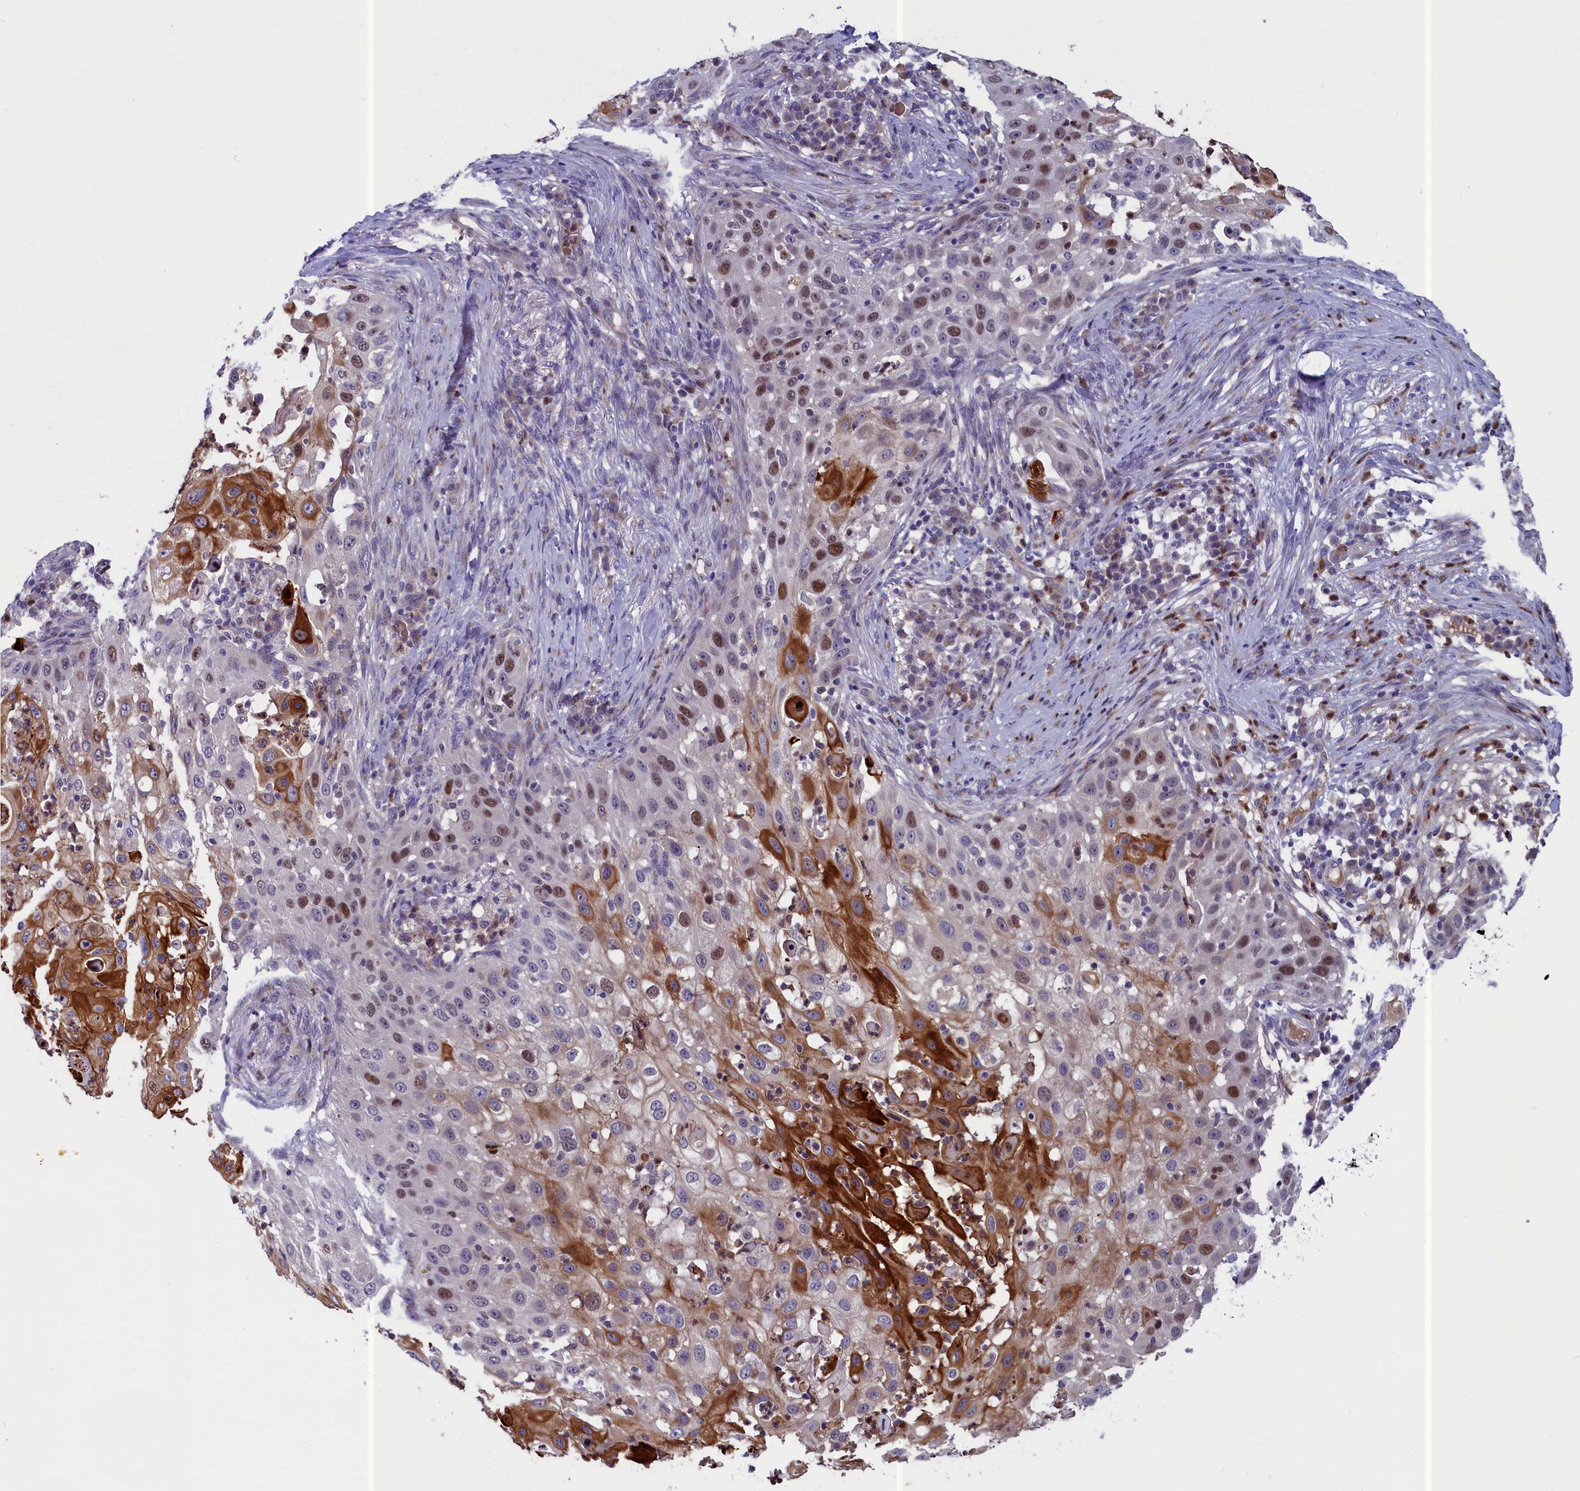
{"staining": {"intensity": "strong", "quantity": "<25%", "location": "cytoplasmic/membranous,nuclear"}, "tissue": "skin cancer", "cell_type": "Tumor cells", "image_type": "cancer", "snomed": [{"axis": "morphology", "description": "Squamous cell carcinoma, NOS"}, {"axis": "topography", "description": "Skin"}], "caption": "Squamous cell carcinoma (skin) was stained to show a protein in brown. There is medium levels of strong cytoplasmic/membranous and nuclear positivity in approximately <25% of tumor cells.", "gene": "LIG1", "patient": {"sex": "female", "age": 44}}